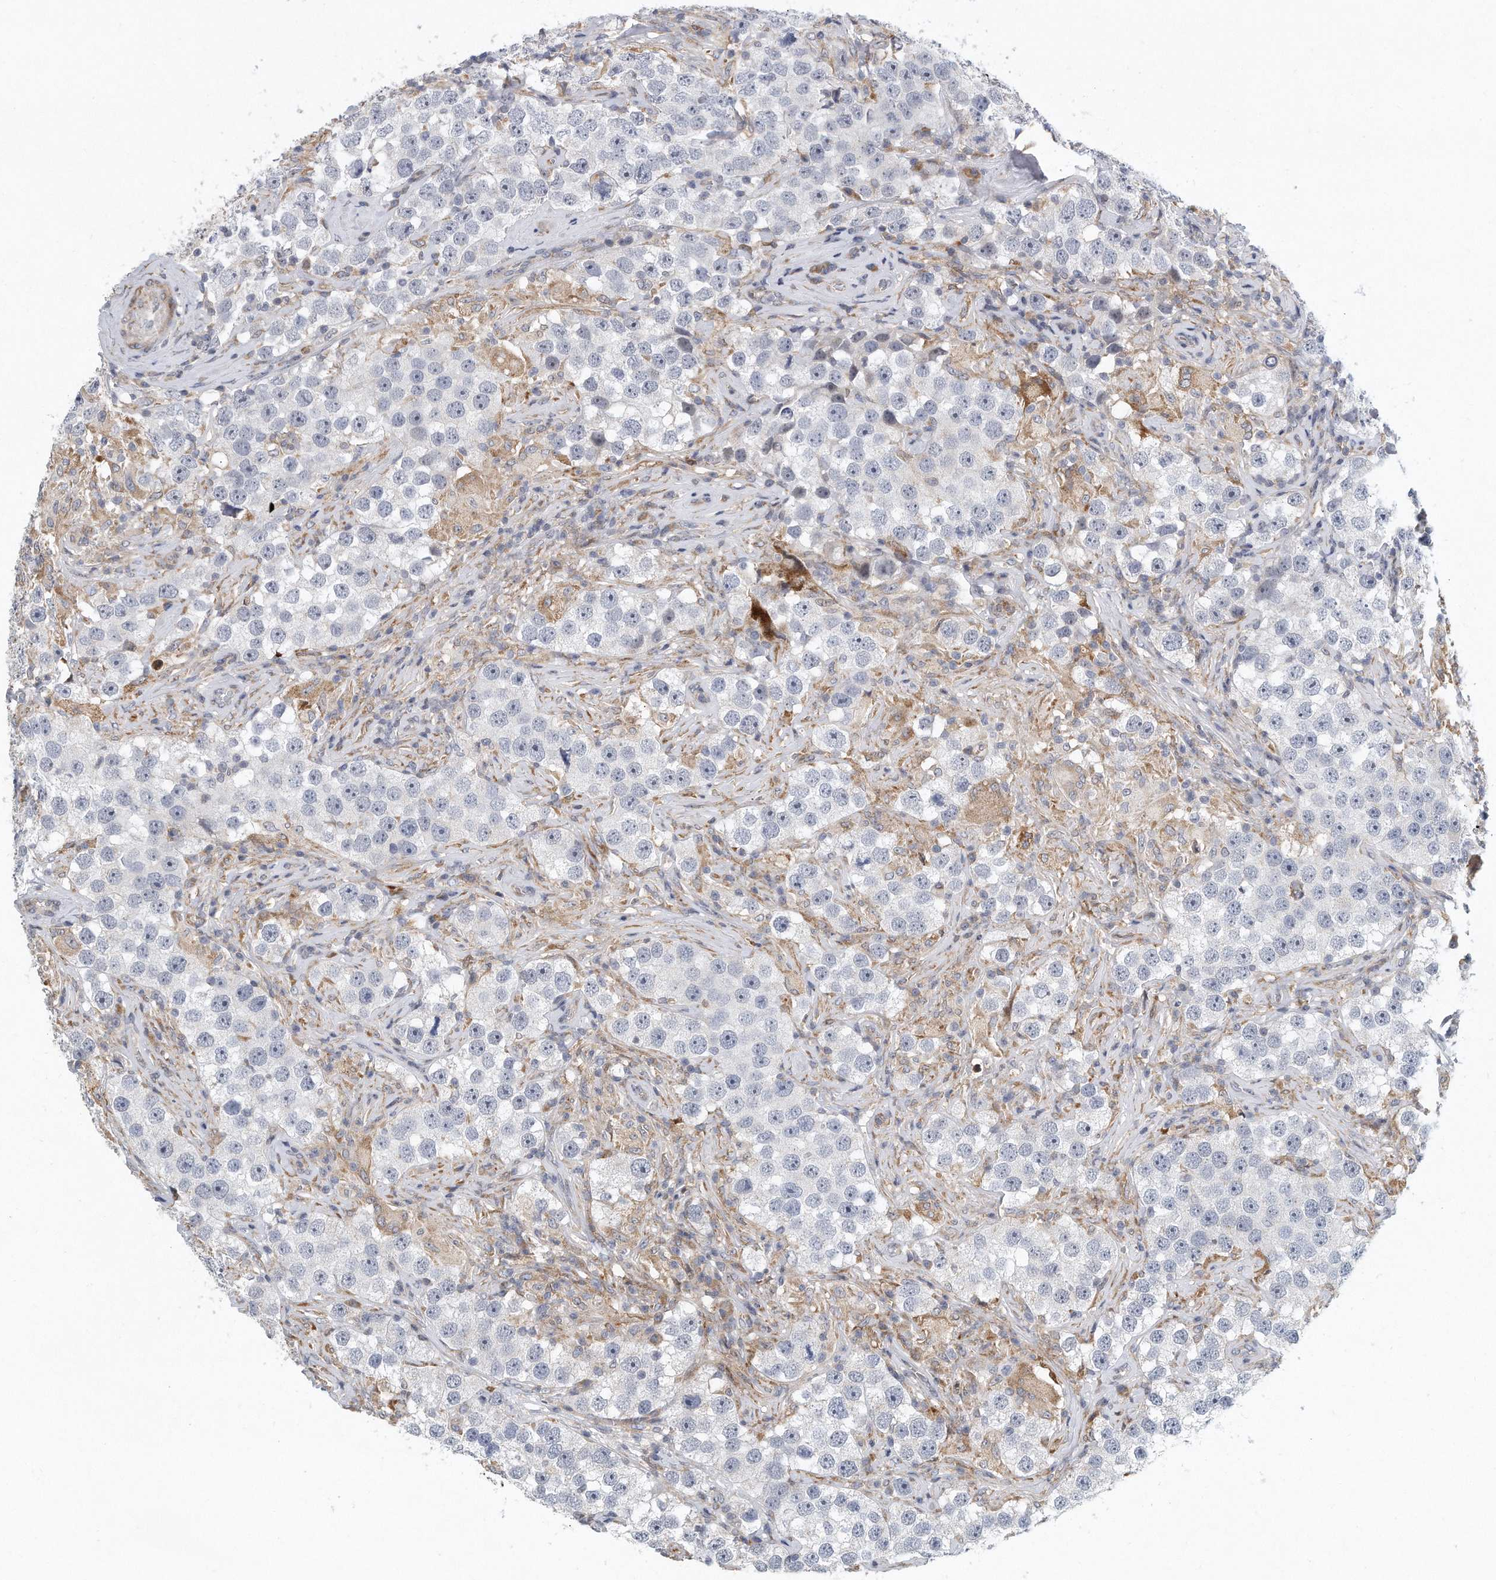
{"staining": {"intensity": "negative", "quantity": "none", "location": "none"}, "tissue": "testis cancer", "cell_type": "Tumor cells", "image_type": "cancer", "snomed": [{"axis": "morphology", "description": "Seminoma, NOS"}, {"axis": "topography", "description": "Testis"}], "caption": "The micrograph demonstrates no staining of tumor cells in testis seminoma.", "gene": "VLDLR", "patient": {"sex": "male", "age": 49}}